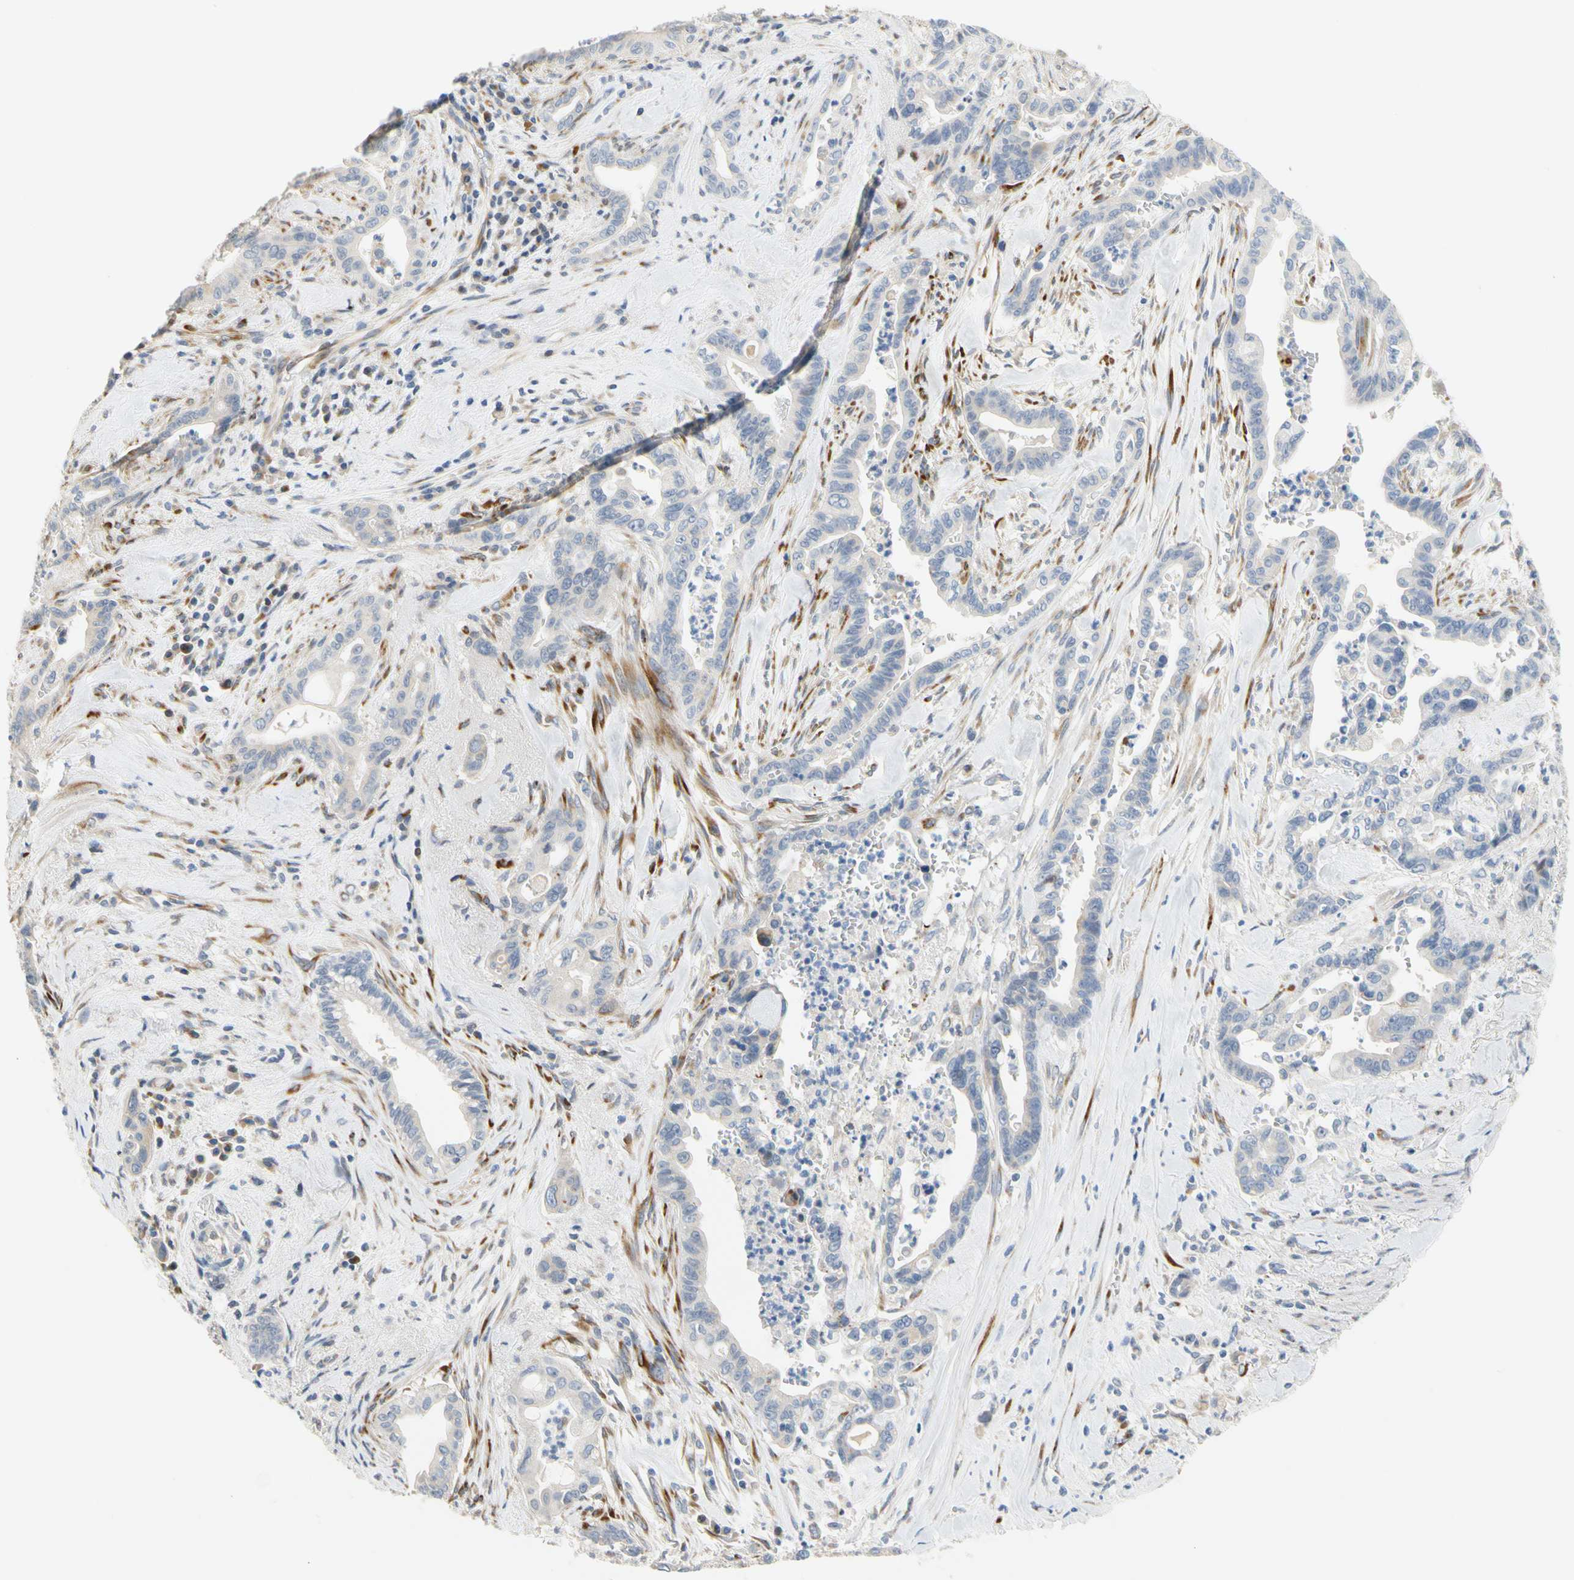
{"staining": {"intensity": "moderate", "quantity": "<25%", "location": "cytoplasmic/membranous"}, "tissue": "pancreatic cancer", "cell_type": "Tumor cells", "image_type": "cancer", "snomed": [{"axis": "morphology", "description": "Adenocarcinoma, NOS"}, {"axis": "topography", "description": "Pancreas"}], "caption": "Immunohistochemical staining of human adenocarcinoma (pancreatic) reveals low levels of moderate cytoplasmic/membranous protein staining in about <25% of tumor cells.", "gene": "ZNF236", "patient": {"sex": "male", "age": 70}}